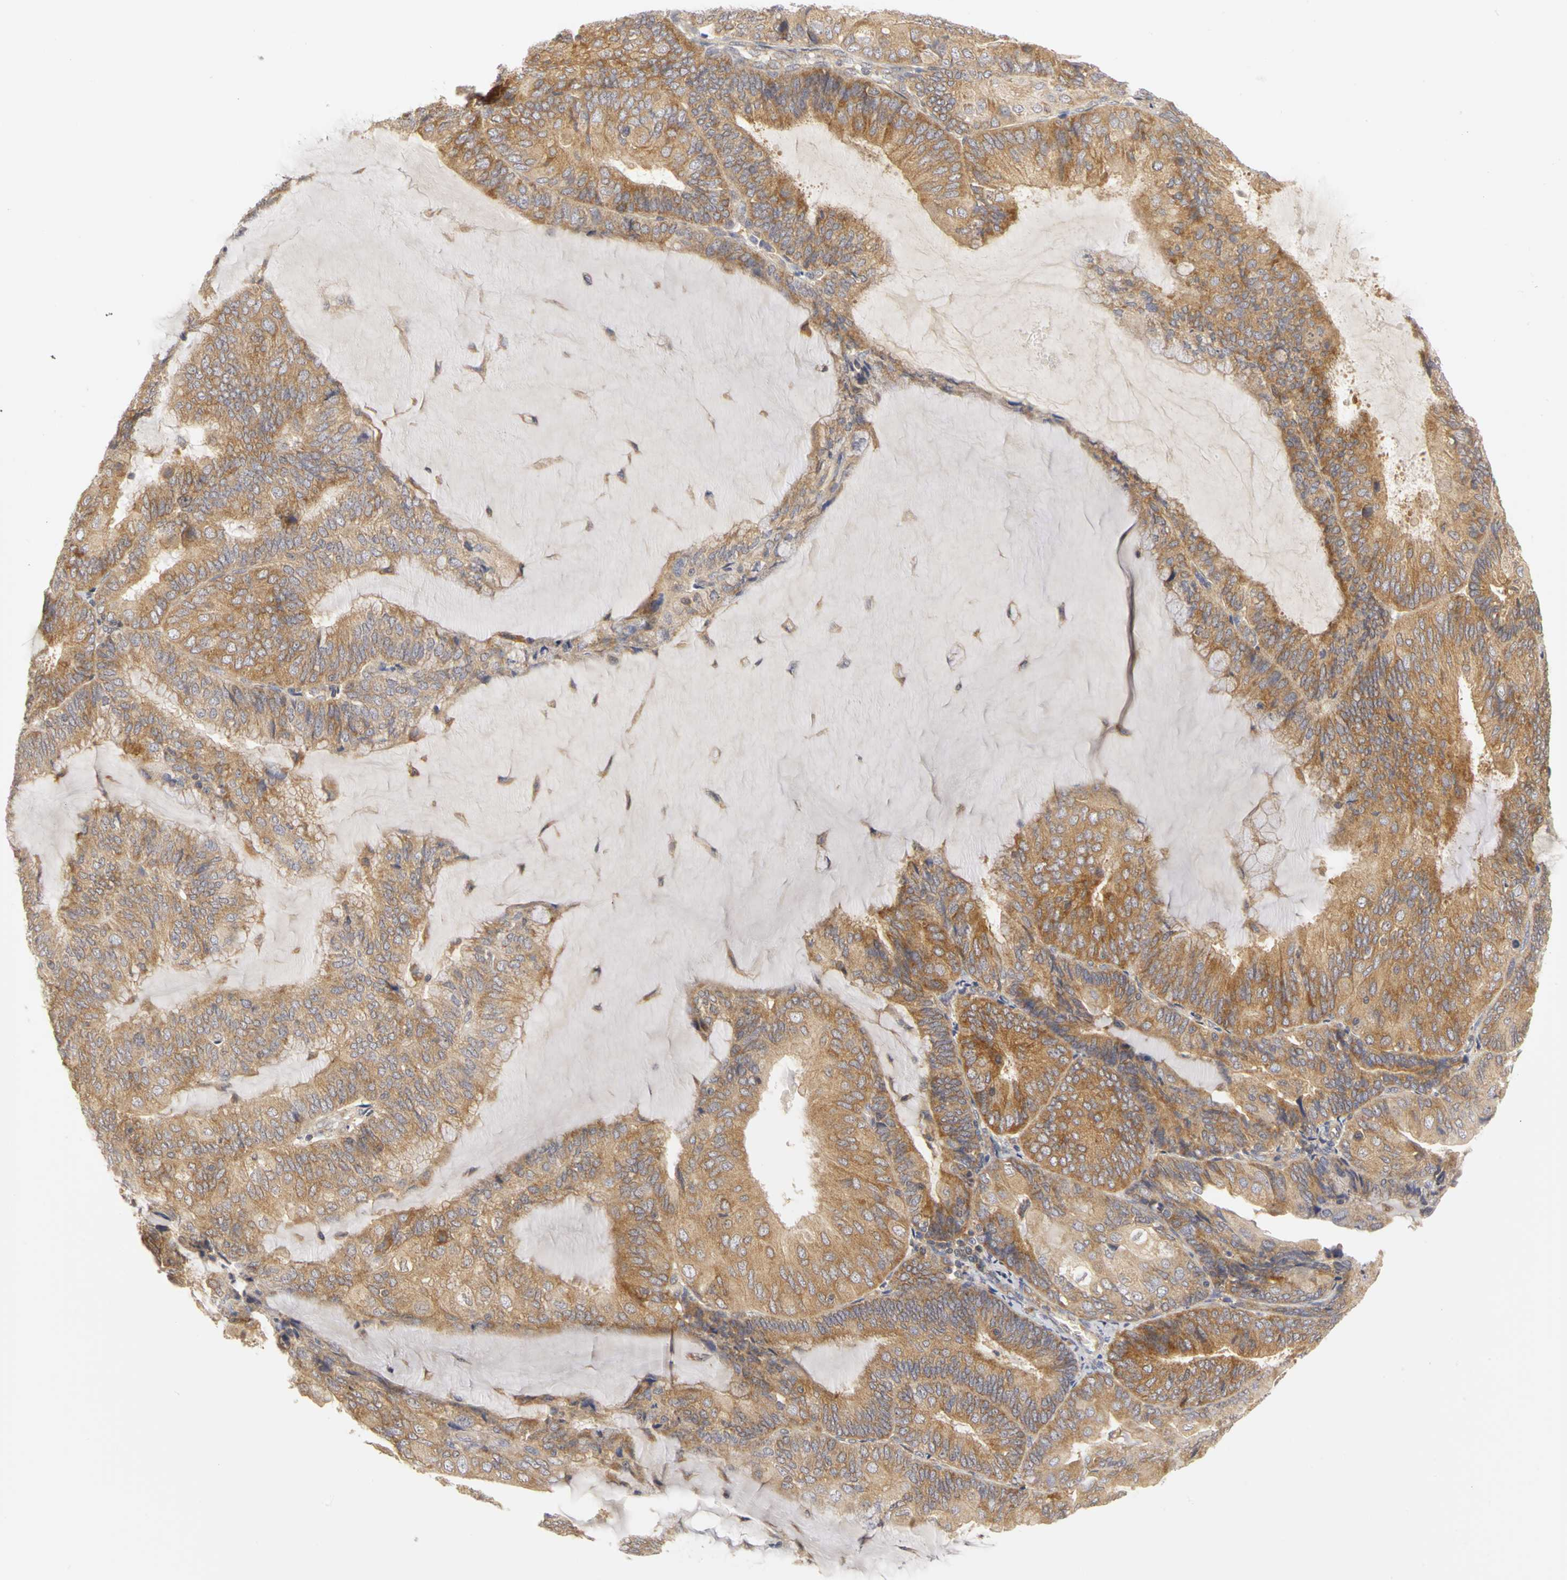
{"staining": {"intensity": "moderate", "quantity": ">75%", "location": "cytoplasmic/membranous"}, "tissue": "endometrial cancer", "cell_type": "Tumor cells", "image_type": "cancer", "snomed": [{"axis": "morphology", "description": "Adenocarcinoma, NOS"}, {"axis": "topography", "description": "Endometrium"}], "caption": "Endometrial cancer (adenocarcinoma) stained for a protein (brown) reveals moderate cytoplasmic/membranous positive staining in about >75% of tumor cells.", "gene": "IRAK1", "patient": {"sex": "female", "age": 81}}